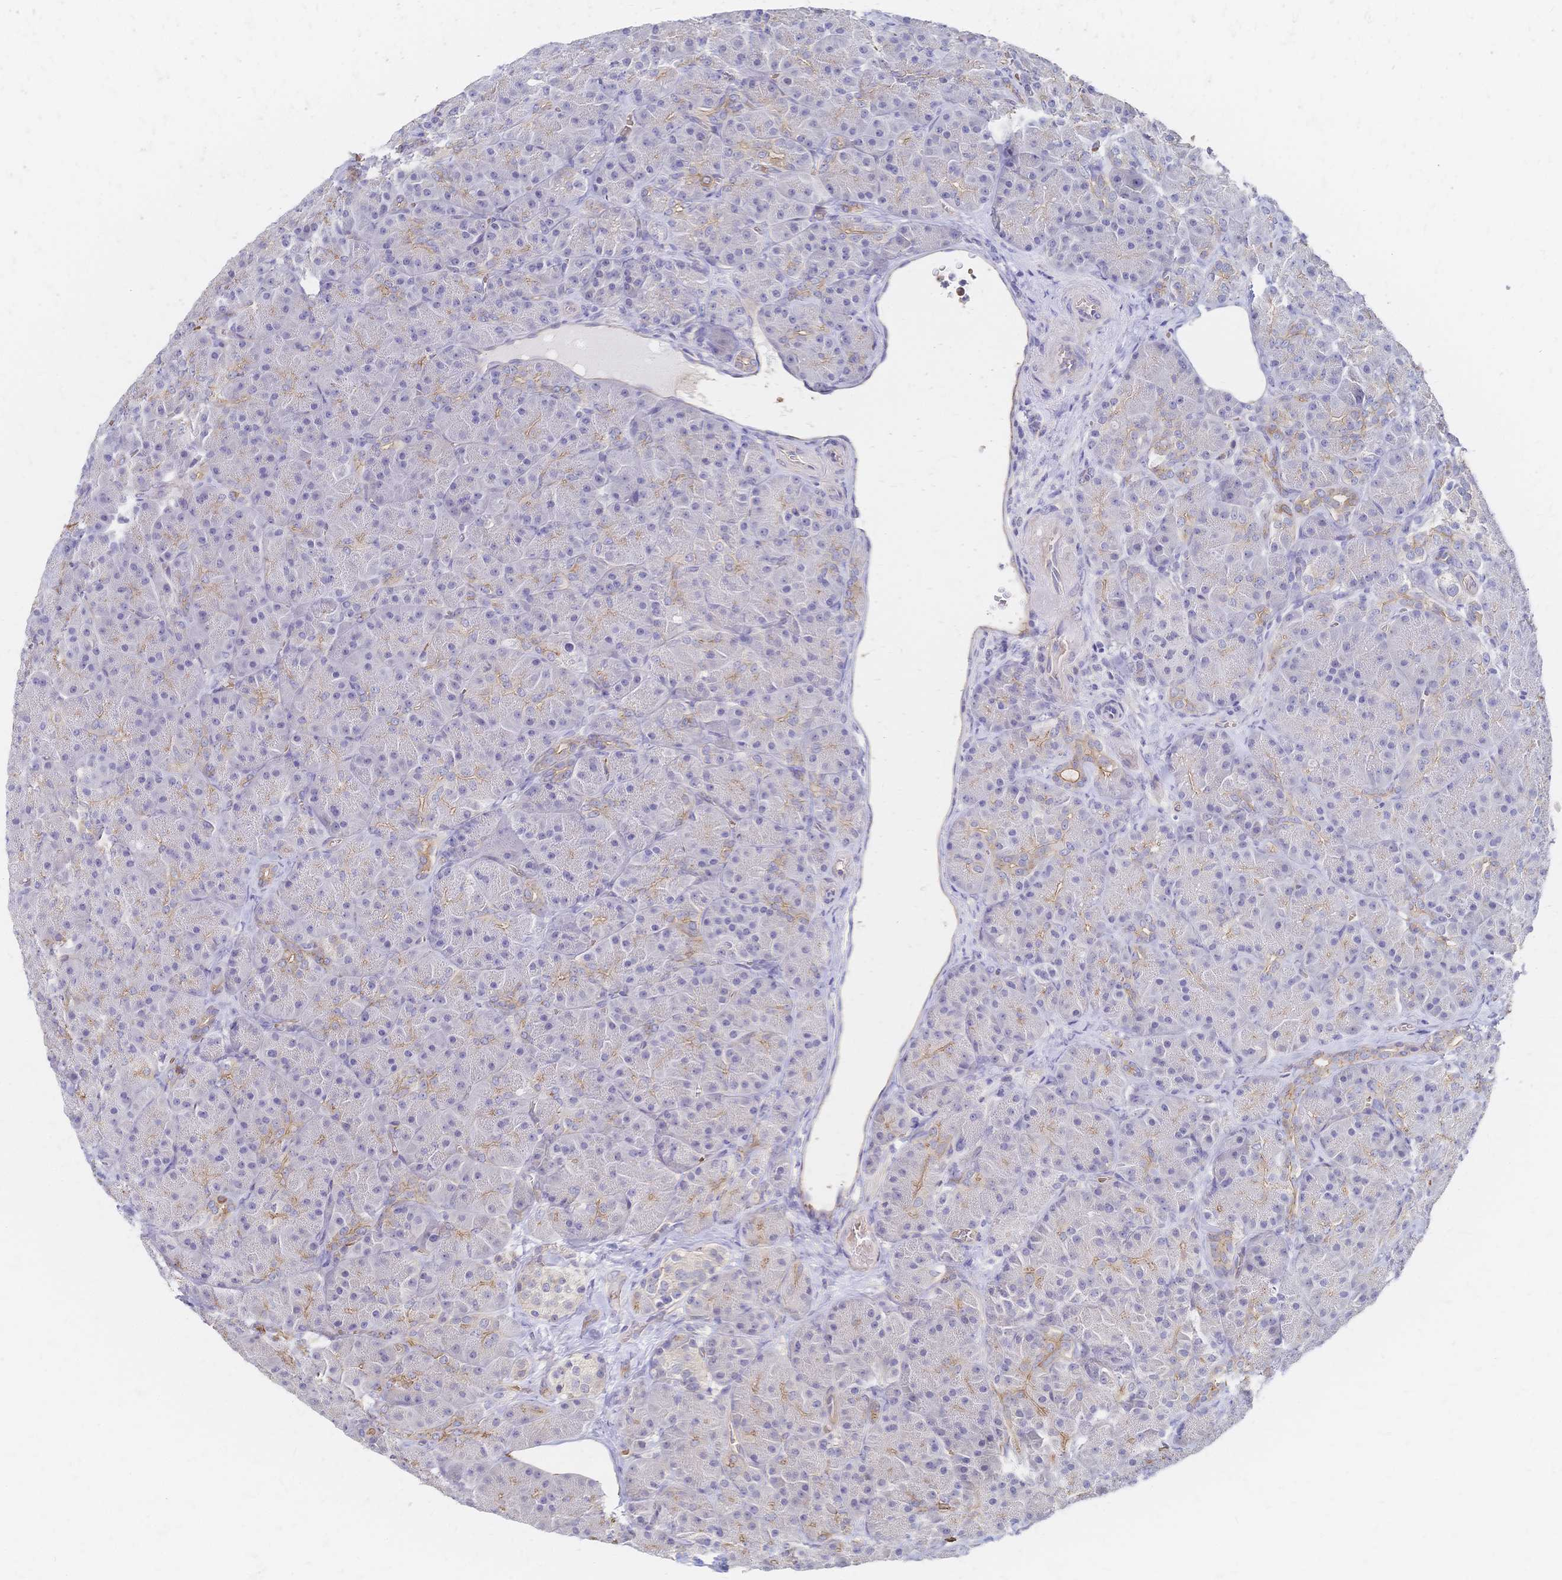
{"staining": {"intensity": "weak", "quantity": "25%-75%", "location": "cytoplasmic/membranous"}, "tissue": "pancreas", "cell_type": "Exocrine glandular cells", "image_type": "normal", "snomed": [{"axis": "morphology", "description": "Normal tissue, NOS"}, {"axis": "topography", "description": "Pancreas"}], "caption": "A high-resolution image shows immunohistochemistry staining of unremarkable pancreas, which demonstrates weak cytoplasmic/membranous expression in about 25%-75% of exocrine glandular cells. The staining was performed using DAB (3,3'-diaminobenzidine), with brown indicating positive protein expression. Nuclei are stained blue with hematoxylin.", "gene": "SLC5A1", "patient": {"sex": "male", "age": 57}}